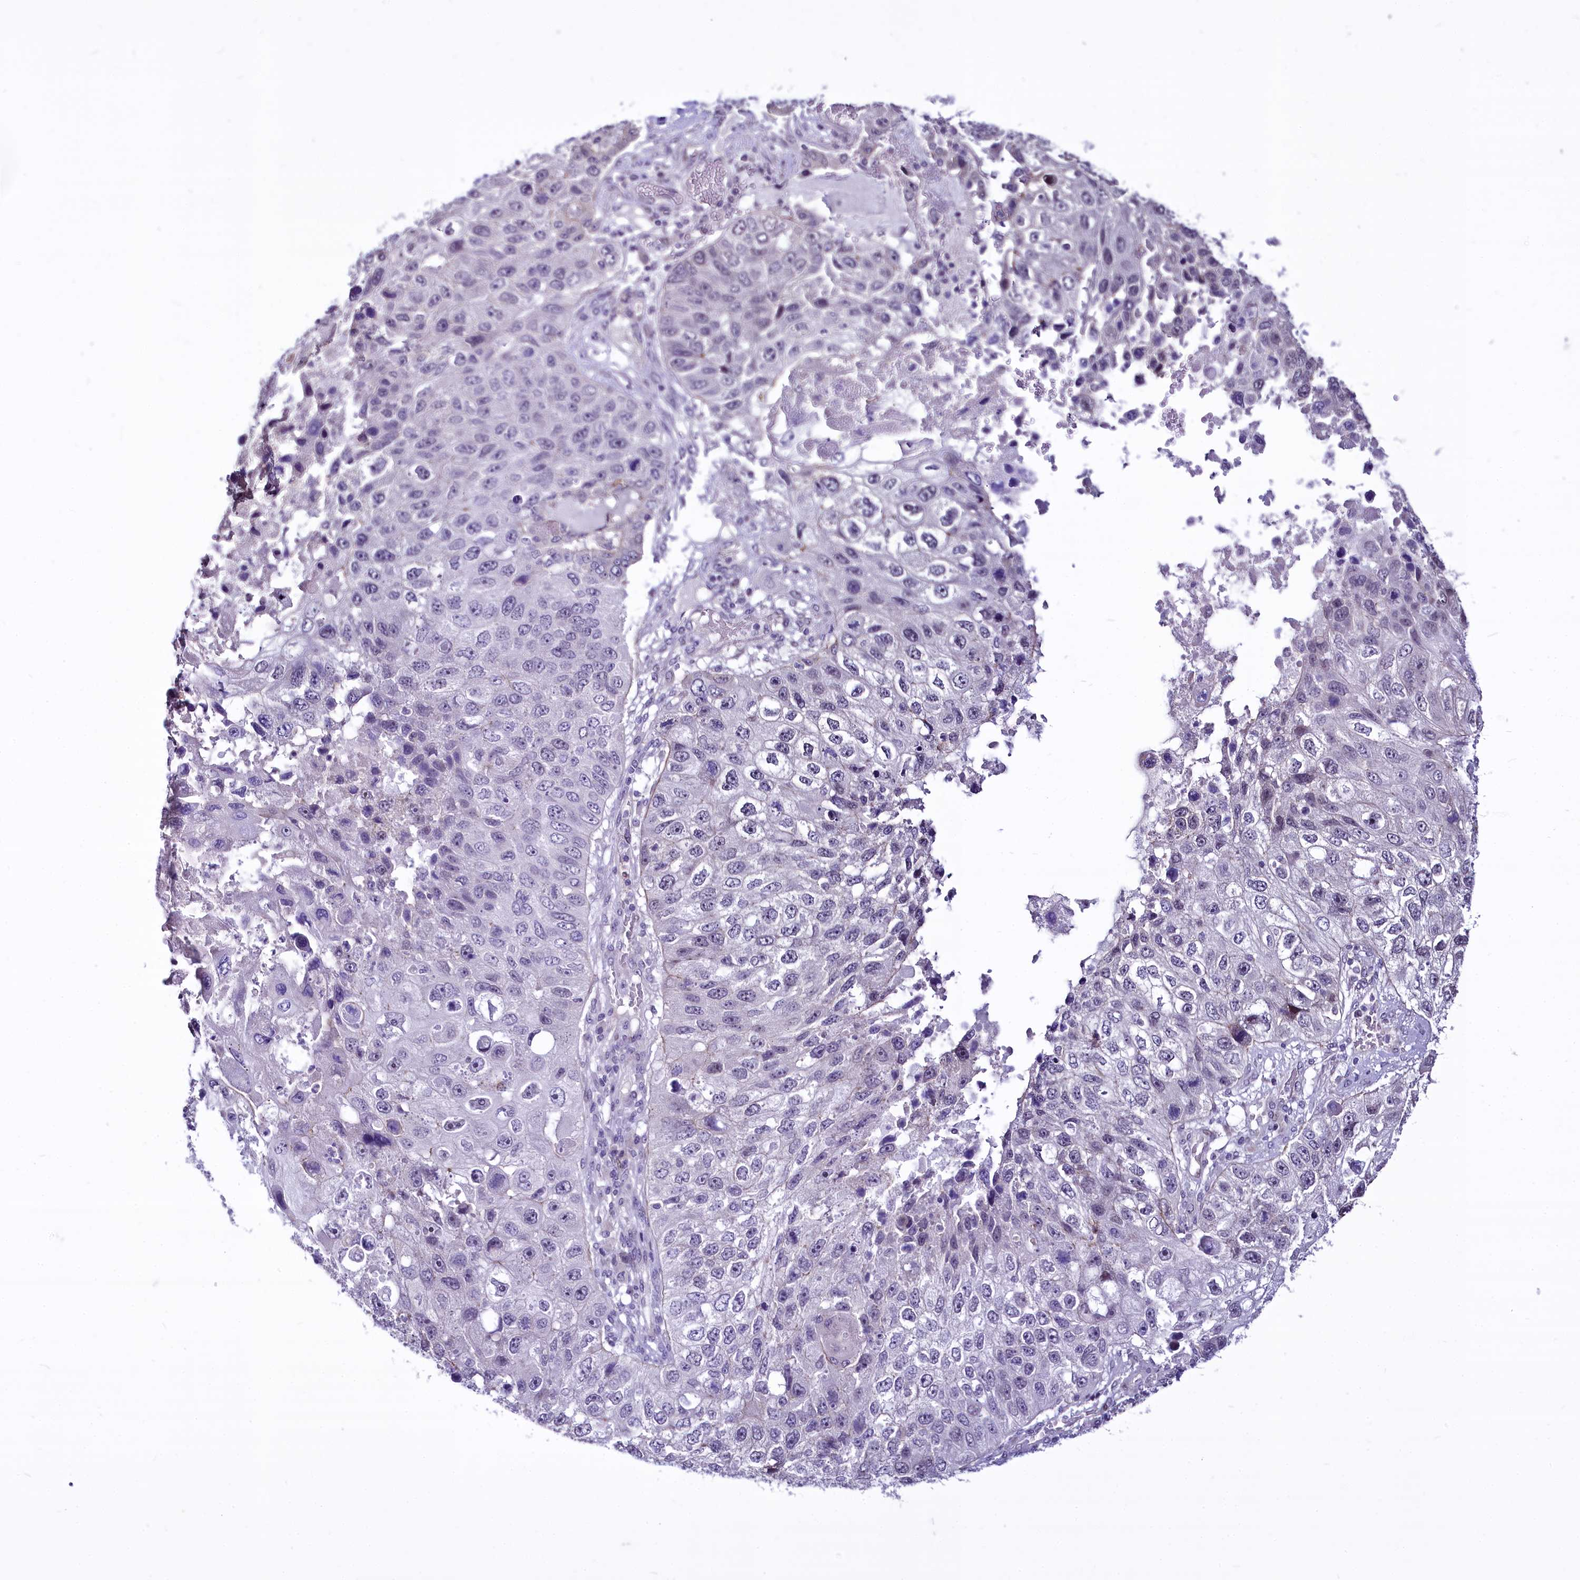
{"staining": {"intensity": "negative", "quantity": "none", "location": "none"}, "tissue": "lung cancer", "cell_type": "Tumor cells", "image_type": "cancer", "snomed": [{"axis": "morphology", "description": "Squamous cell carcinoma, NOS"}, {"axis": "topography", "description": "Lung"}], "caption": "An immunohistochemistry (IHC) micrograph of lung cancer (squamous cell carcinoma) is shown. There is no staining in tumor cells of lung cancer (squamous cell carcinoma).", "gene": "BANK1", "patient": {"sex": "male", "age": 61}}